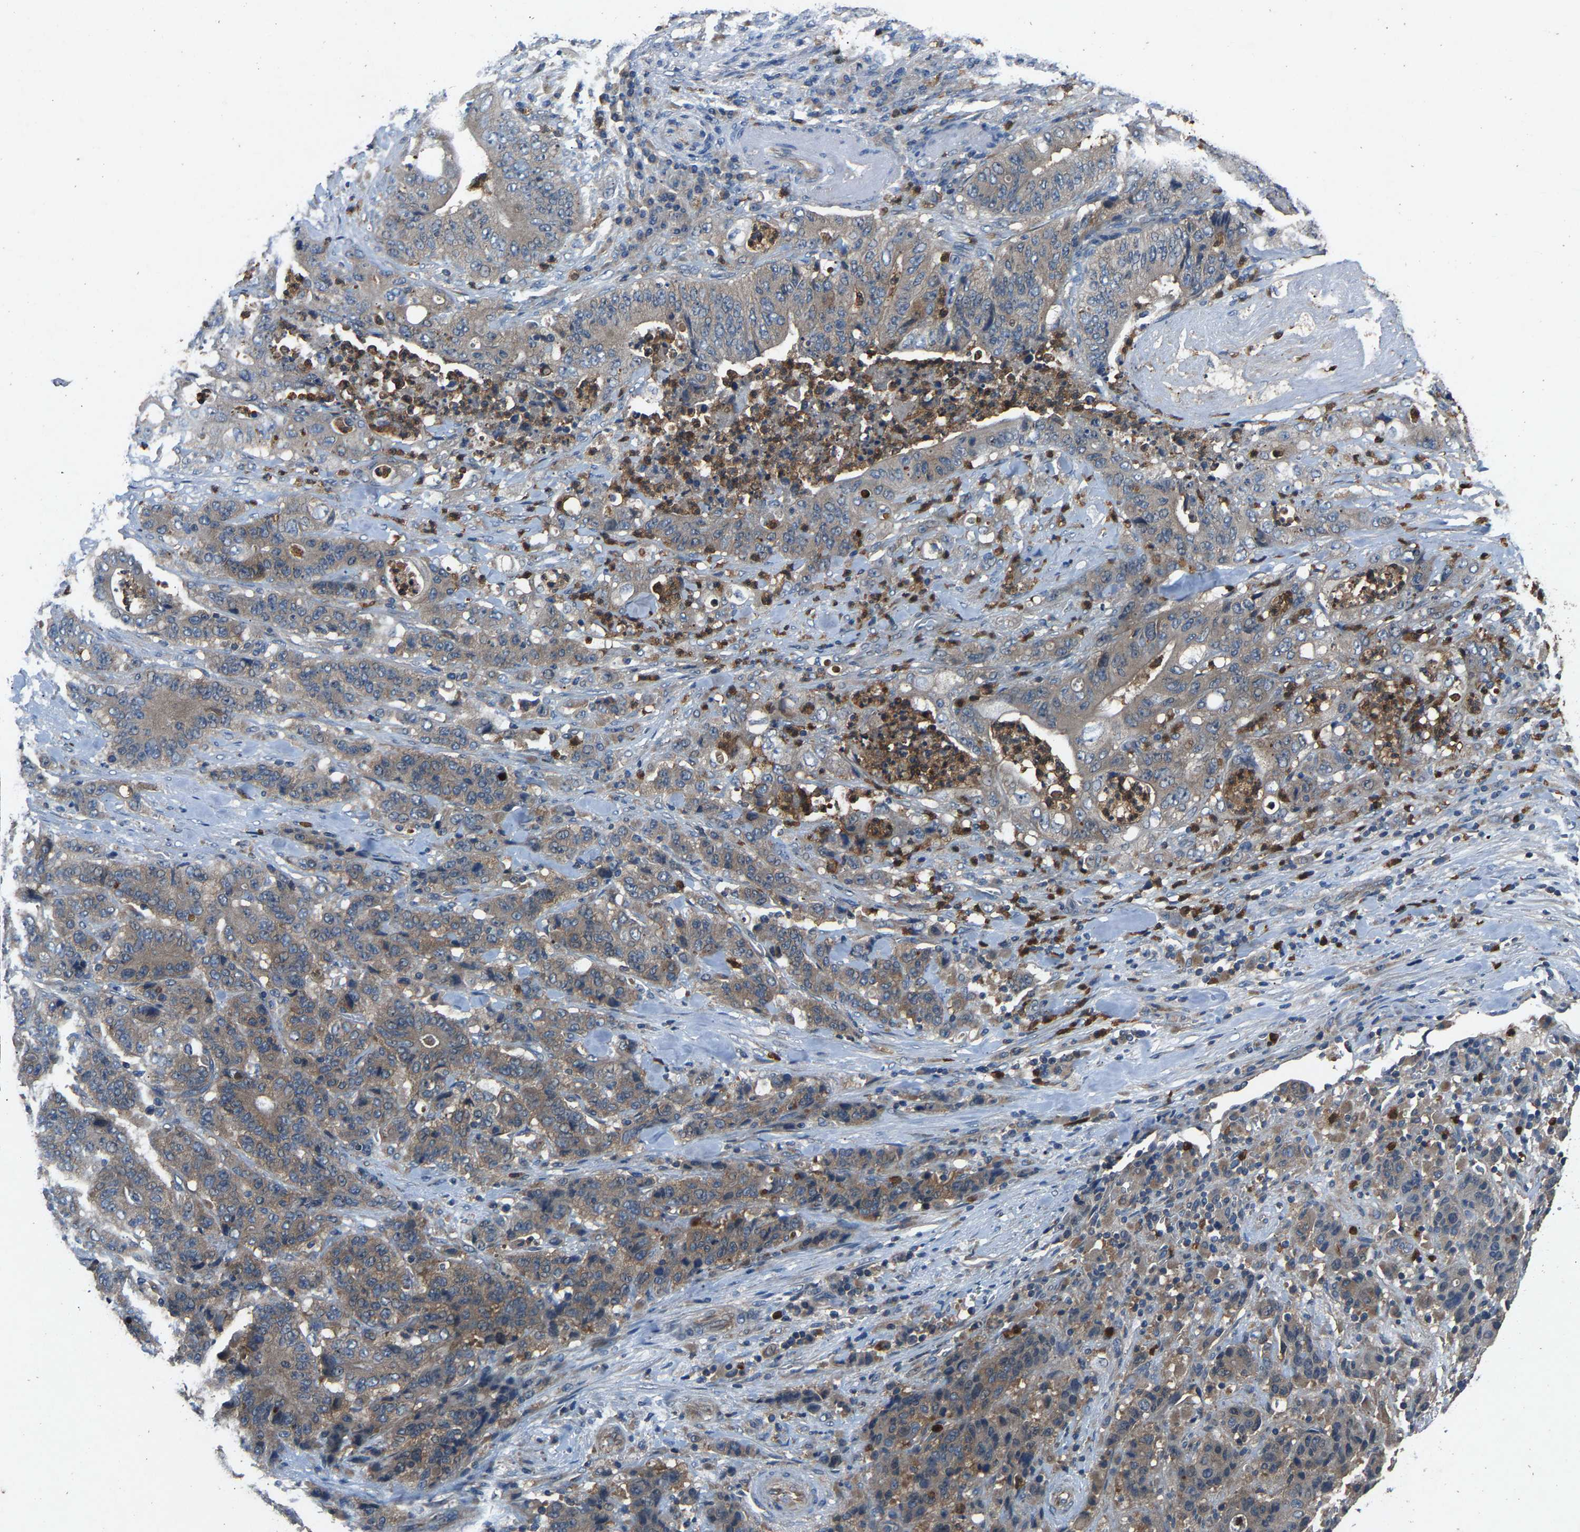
{"staining": {"intensity": "weak", "quantity": ">75%", "location": "cytoplasmic/membranous"}, "tissue": "stomach cancer", "cell_type": "Tumor cells", "image_type": "cancer", "snomed": [{"axis": "morphology", "description": "Adenocarcinoma, NOS"}, {"axis": "topography", "description": "Stomach"}], "caption": "Immunohistochemical staining of adenocarcinoma (stomach) demonstrates weak cytoplasmic/membranous protein positivity in approximately >75% of tumor cells.", "gene": "PPID", "patient": {"sex": "female", "age": 73}}